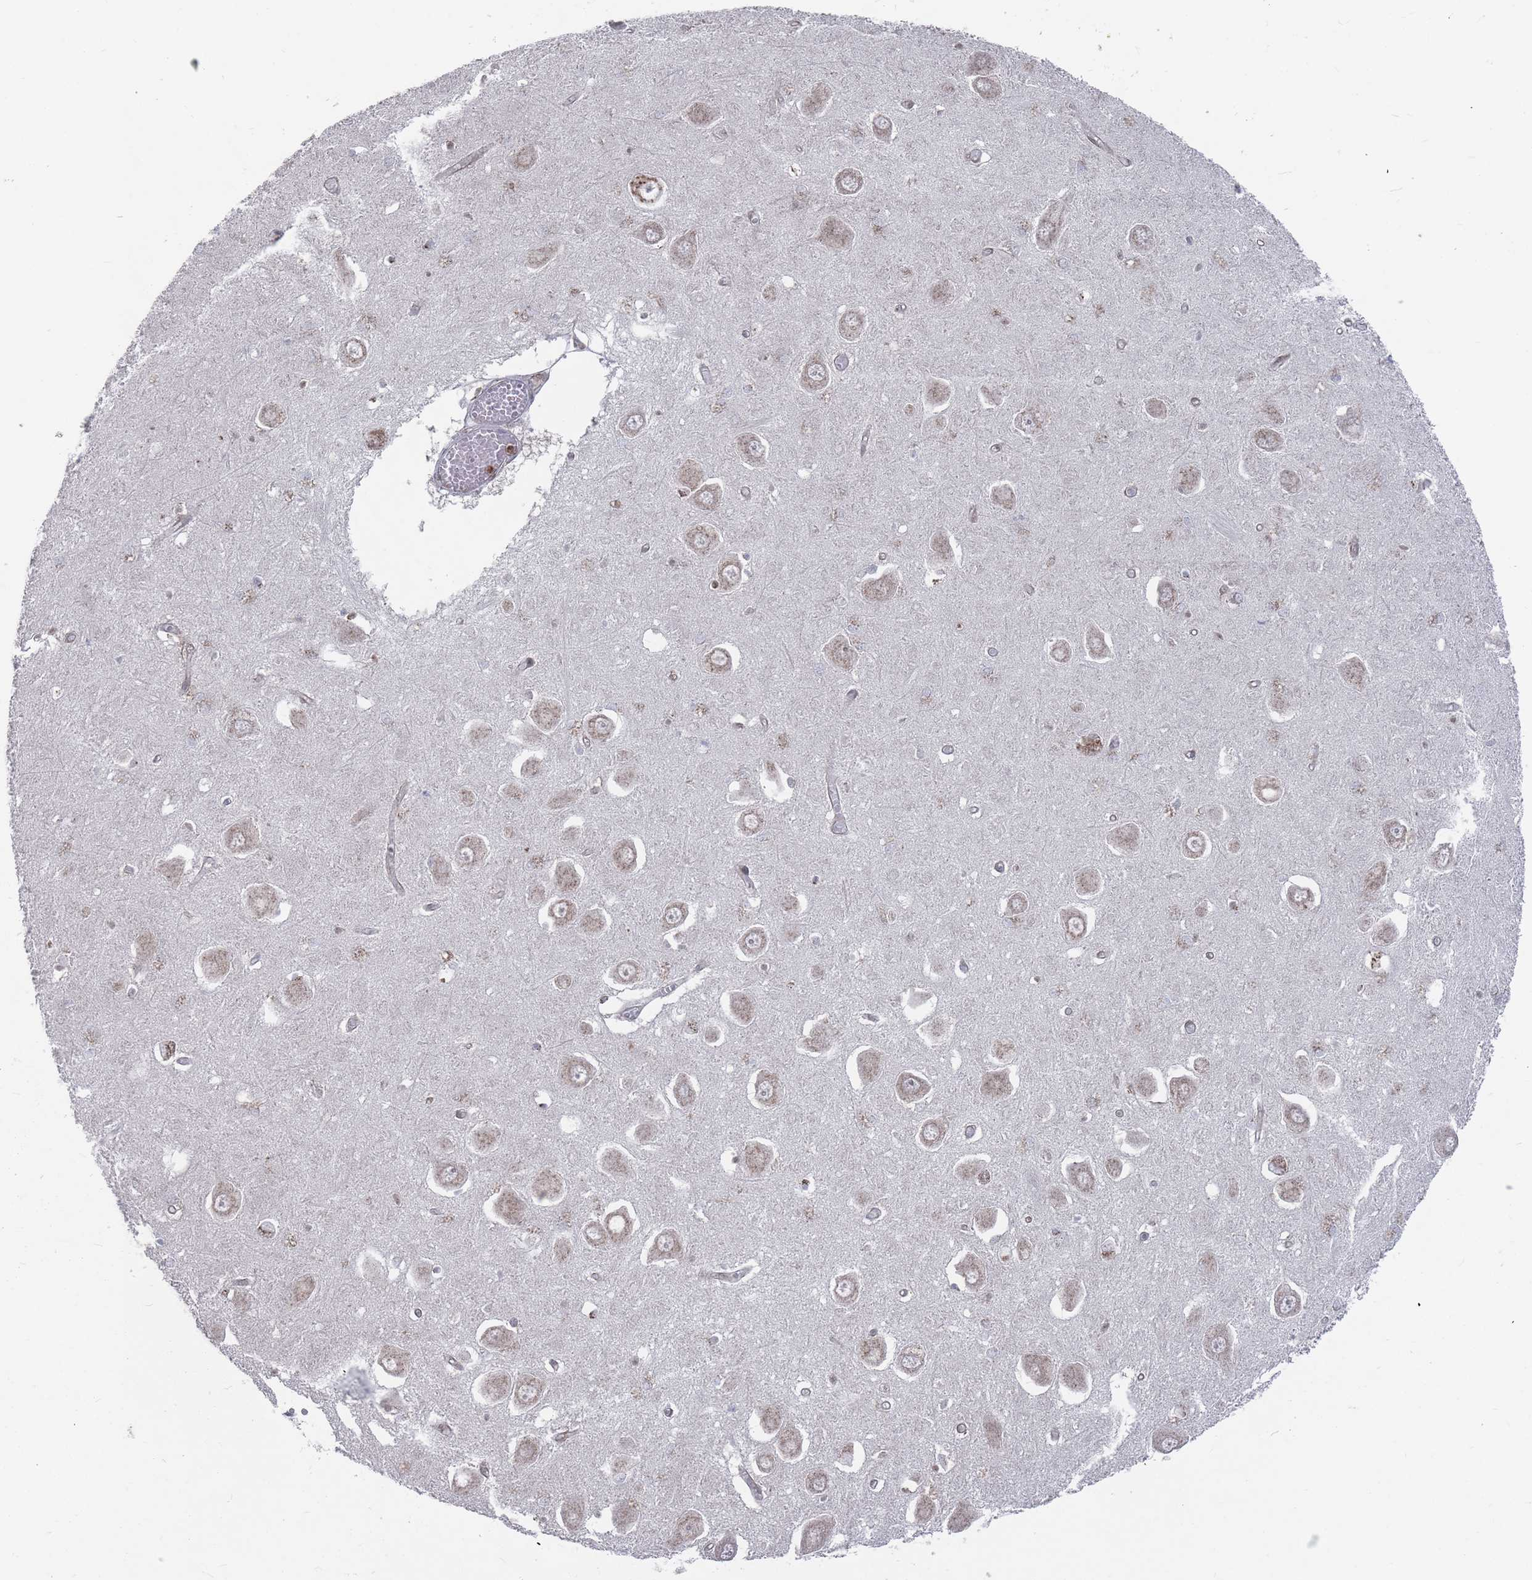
{"staining": {"intensity": "moderate", "quantity": "<25%", "location": "cytoplasmic/membranous"}, "tissue": "hippocampus", "cell_type": "Glial cells", "image_type": "normal", "snomed": [{"axis": "morphology", "description": "Normal tissue, NOS"}, {"axis": "topography", "description": "Hippocampus"}], "caption": "The immunohistochemical stain highlights moderate cytoplasmic/membranous staining in glial cells of unremarkable hippocampus. (DAB IHC, brown staining for protein, blue staining for nuclei).", "gene": "FMO4", "patient": {"sex": "male", "age": 70}}